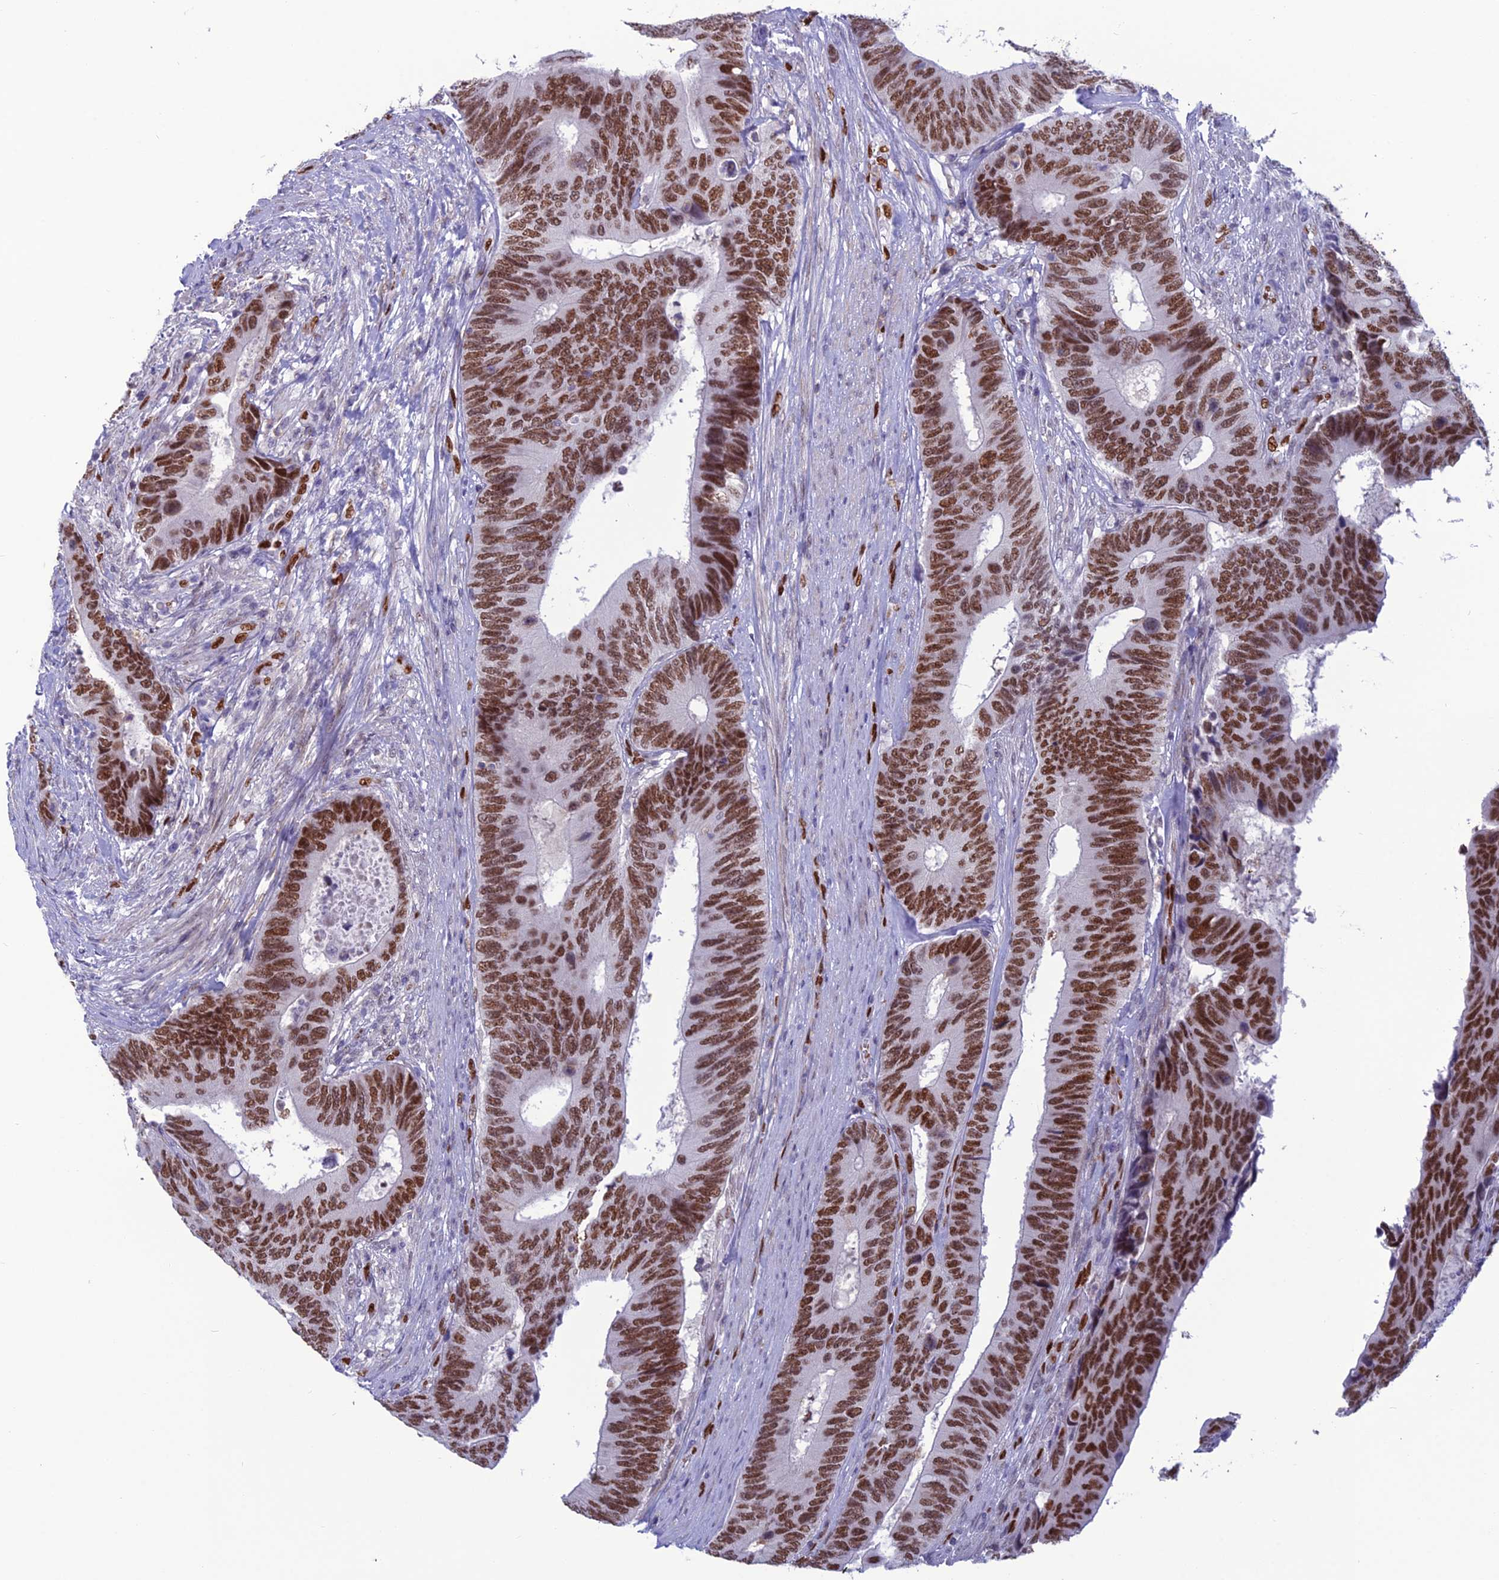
{"staining": {"intensity": "strong", "quantity": ">75%", "location": "nuclear"}, "tissue": "colorectal cancer", "cell_type": "Tumor cells", "image_type": "cancer", "snomed": [{"axis": "morphology", "description": "Adenocarcinoma, NOS"}, {"axis": "topography", "description": "Colon"}], "caption": "Protein expression analysis of colorectal adenocarcinoma displays strong nuclear staining in about >75% of tumor cells.", "gene": "NOL4L", "patient": {"sex": "male", "age": 87}}